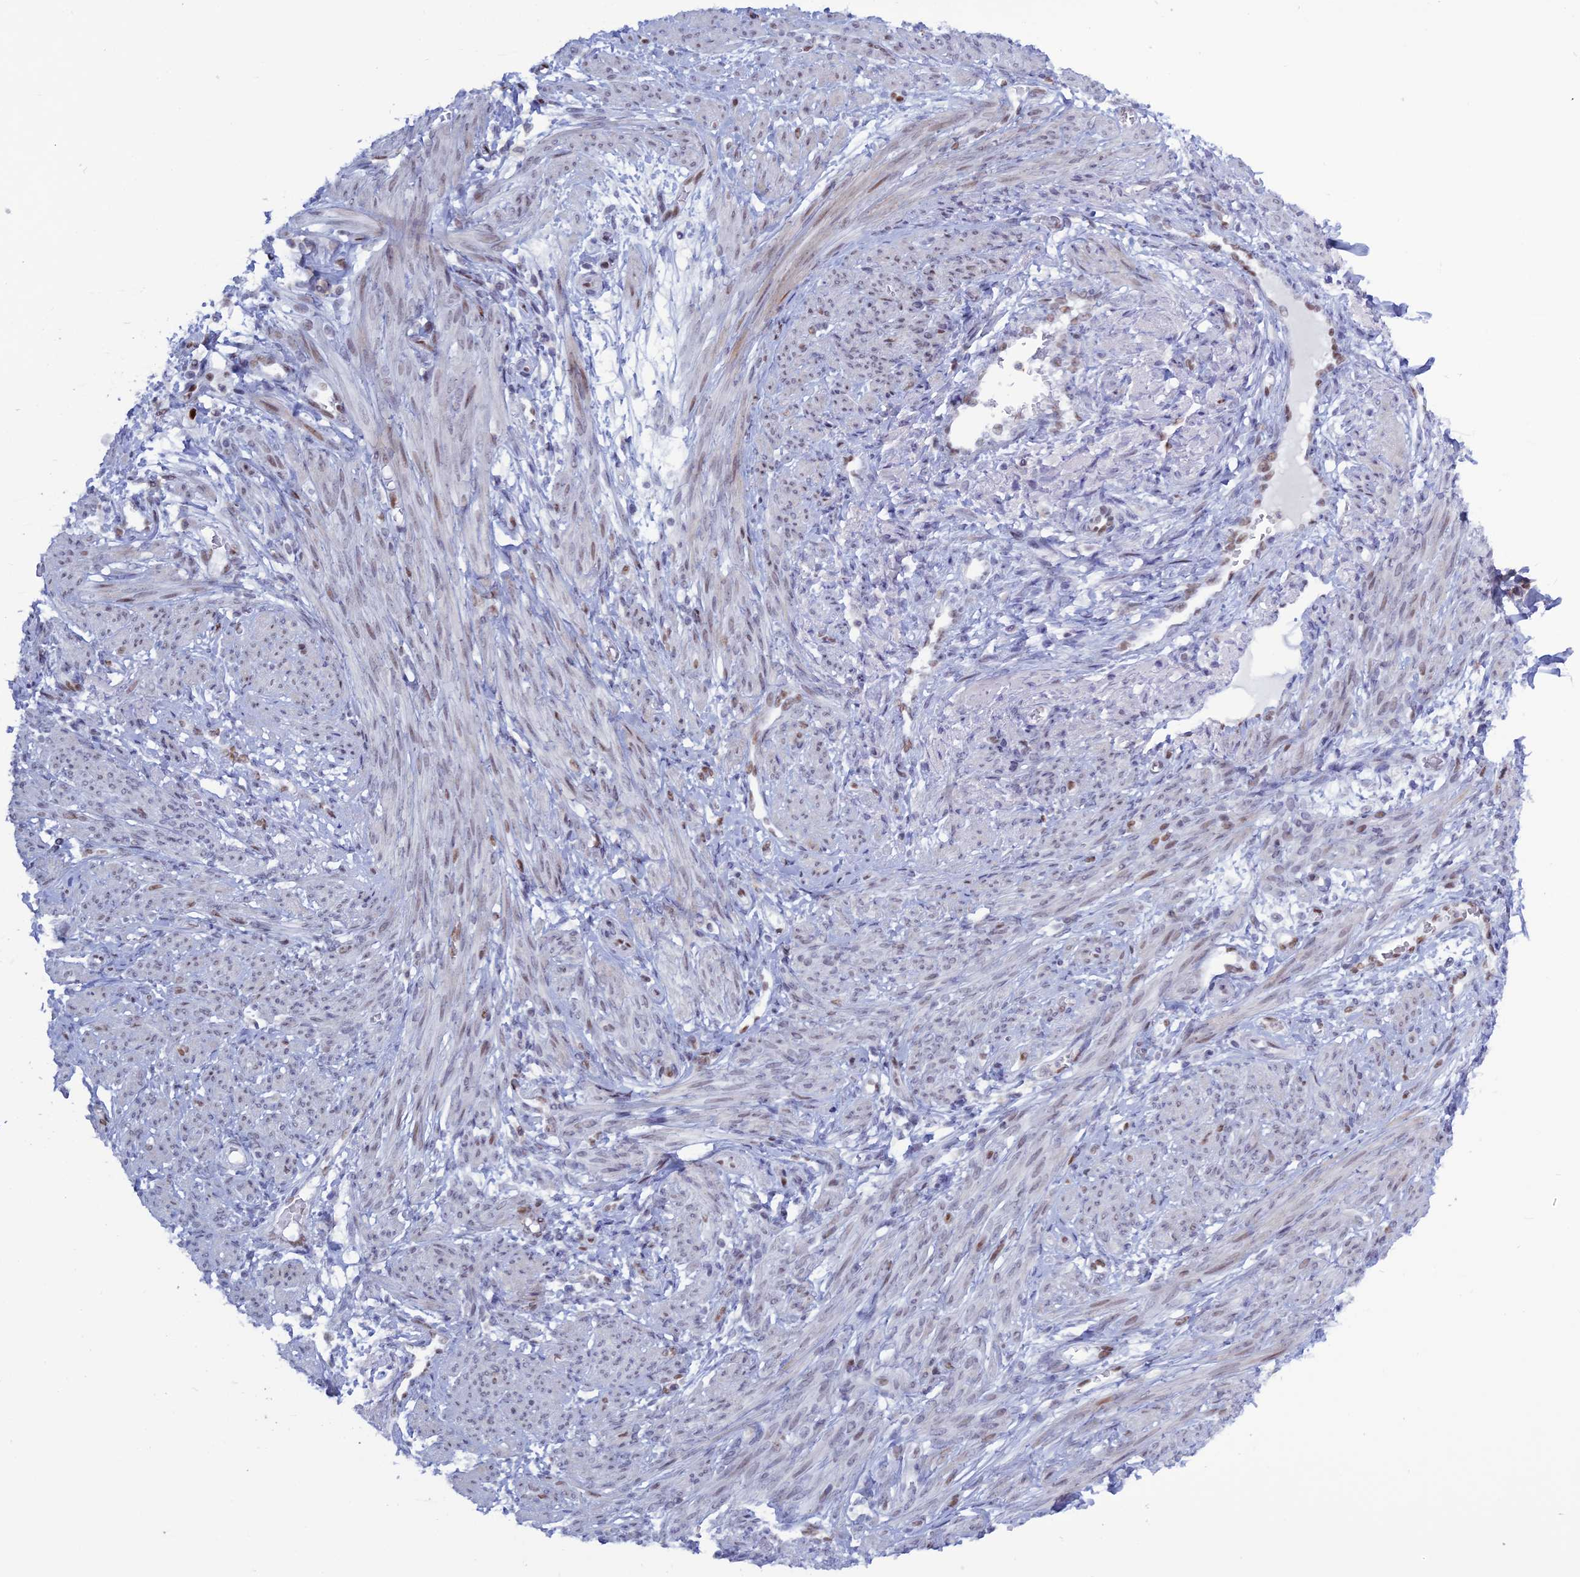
{"staining": {"intensity": "weak", "quantity": "<25%", "location": "nuclear"}, "tissue": "smooth muscle", "cell_type": "Smooth muscle cells", "image_type": "normal", "snomed": [{"axis": "morphology", "description": "Normal tissue, NOS"}, {"axis": "topography", "description": "Smooth muscle"}], "caption": "This is an immunohistochemistry (IHC) photomicrograph of normal human smooth muscle. There is no expression in smooth muscle cells.", "gene": "NOL4L", "patient": {"sex": "female", "age": 39}}